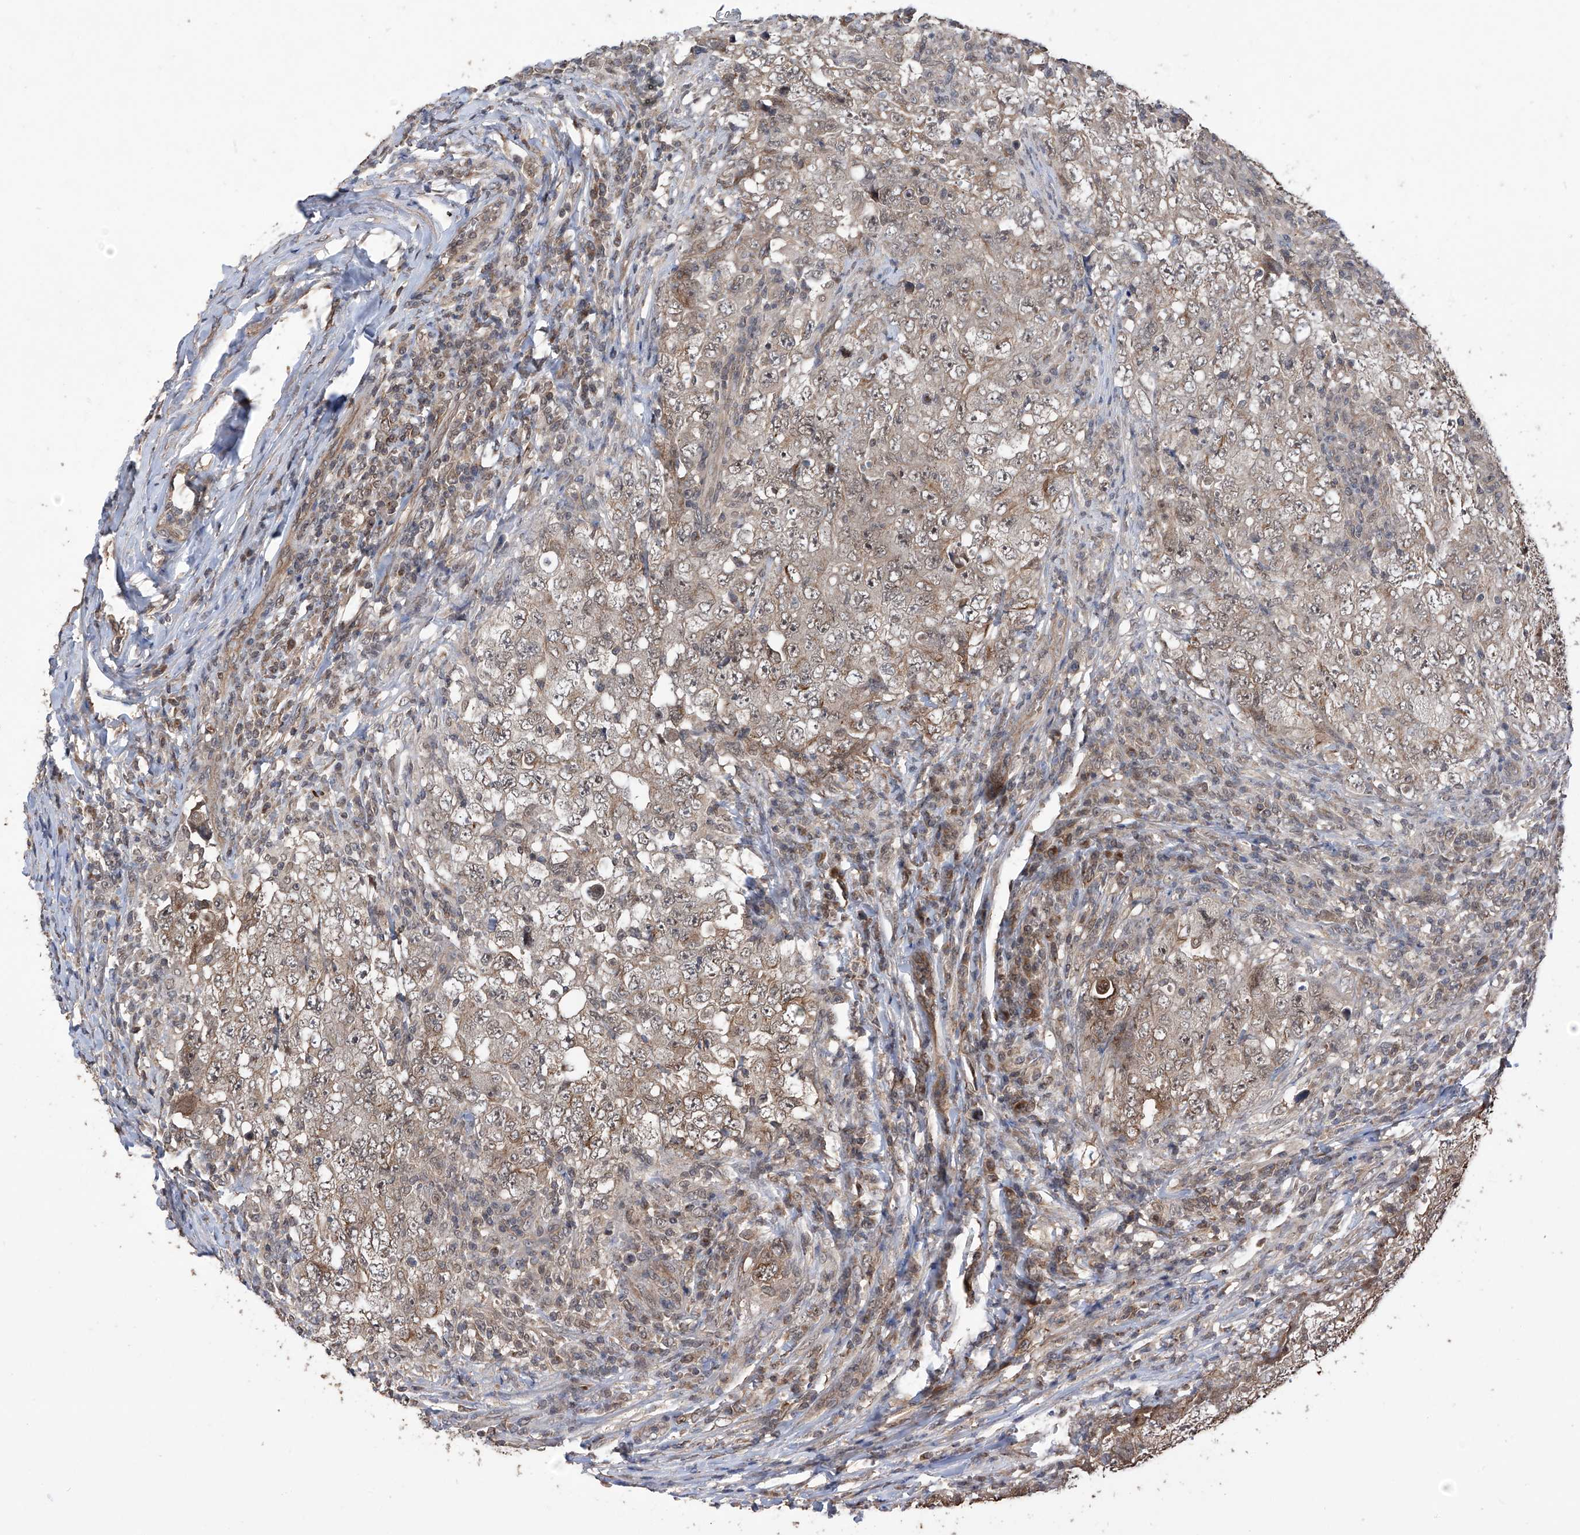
{"staining": {"intensity": "weak", "quantity": "<25%", "location": "cytoplasmic/membranous,nuclear"}, "tissue": "testis cancer", "cell_type": "Tumor cells", "image_type": "cancer", "snomed": [{"axis": "morphology", "description": "Carcinoma, Embryonal, NOS"}, {"axis": "topography", "description": "Testis"}], "caption": "This is an IHC histopathology image of testis embryonal carcinoma. There is no positivity in tumor cells.", "gene": "LYSMD4", "patient": {"sex": "male", "age": 26}}